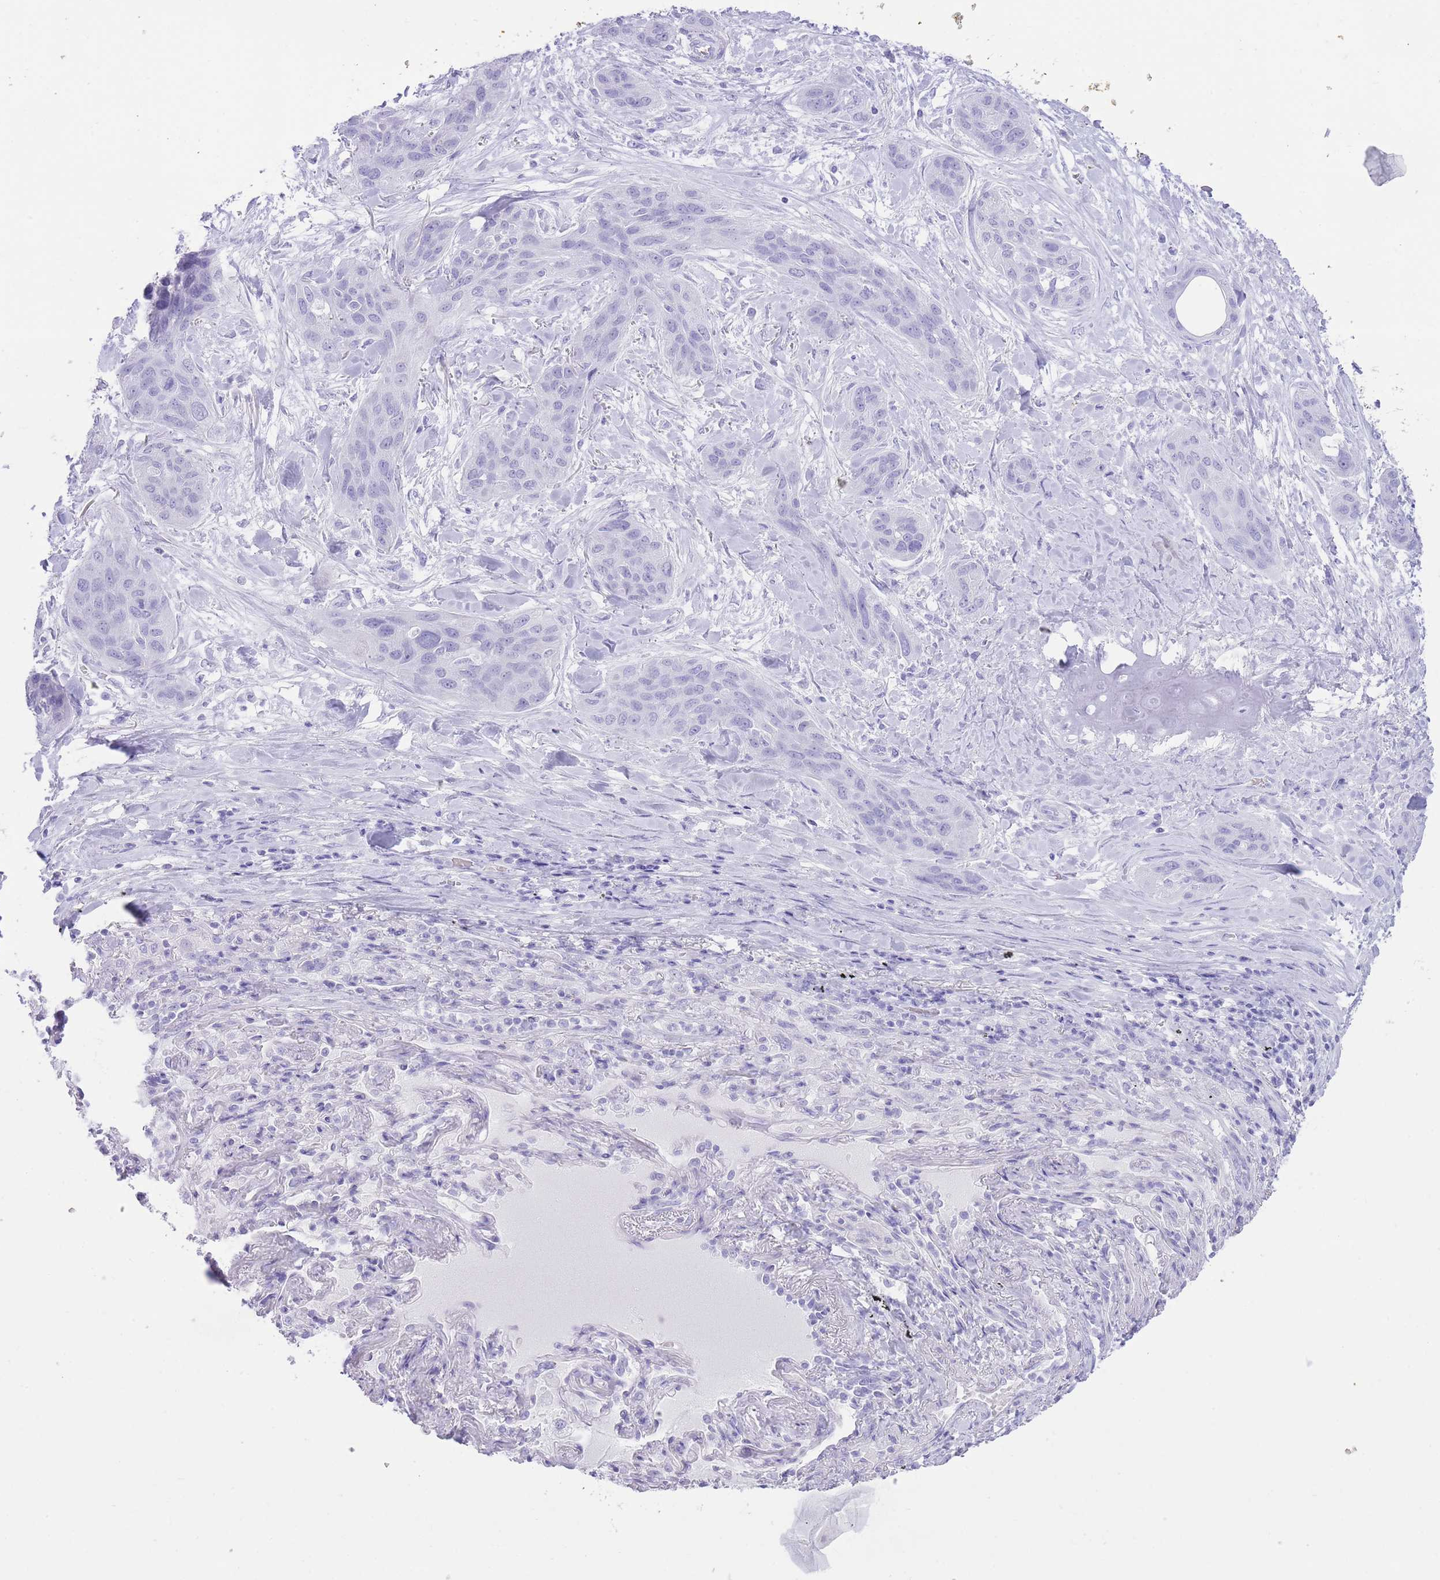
{"staining": {"intensity": "negative", "quantity": "none", "location": "none"}, "tissue": "lung cancer", "cell_type": "Tumor cells", "image_type": "cancer", "snomed": [{"axis": "morphology", "description": "Squamous cell carcinoma, NOS"}, {"axis": "topography", "description": "Lung"}], "caption": "An image of human lung cancer (squamous cell carcinoma) is negative for staining in tumor cells.", "gene": "ELOA2", "patient": {"sex": "female", "age": 70}}